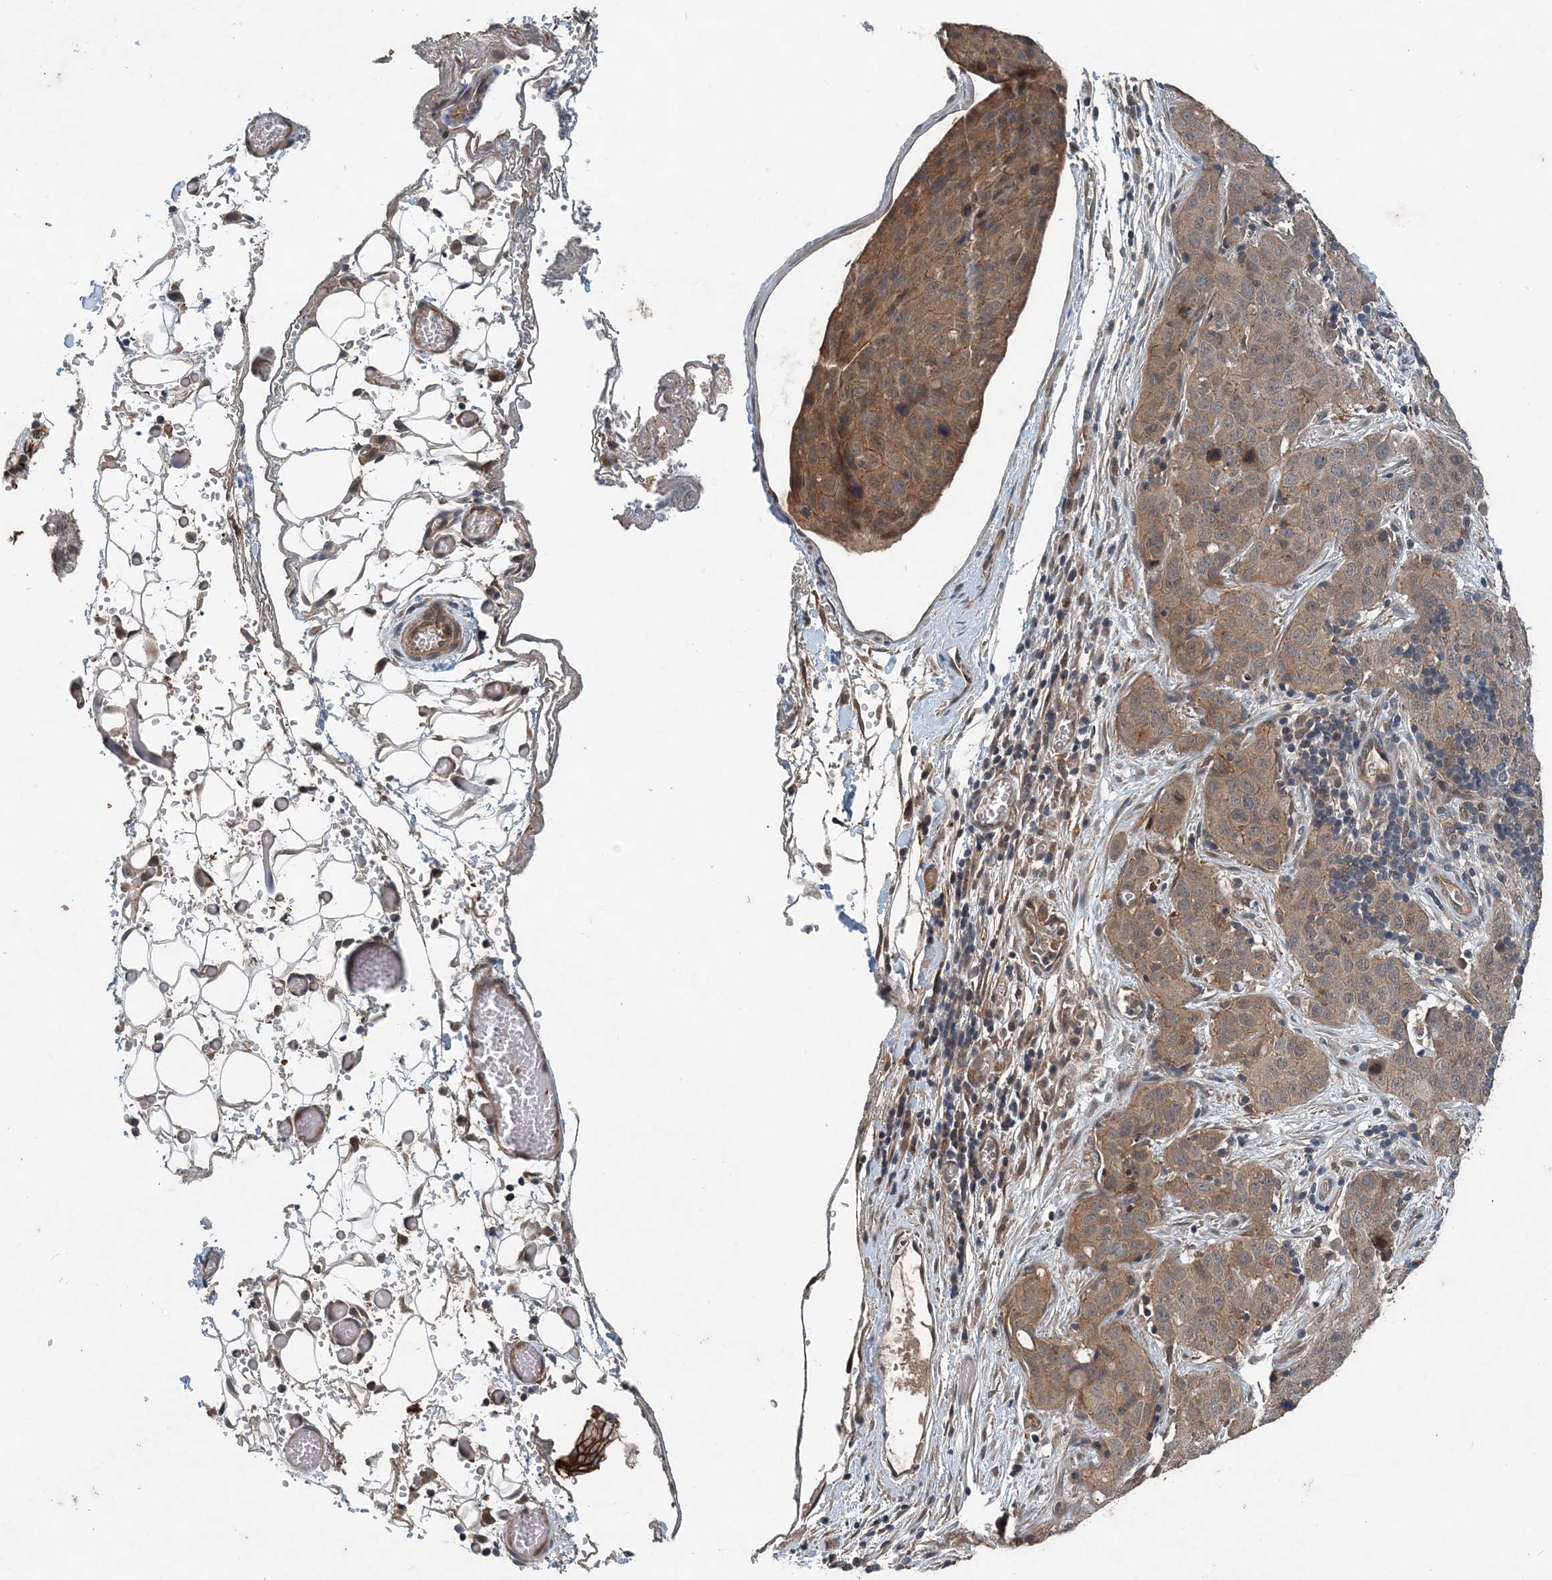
{"staining": {"intensity": "moderate", "quantity": ">75%", "location": "cytoplasmic/membranous"}, "tissue": "stomach cancer", "cell_type": "Tumor cells", "image_type": "cancer", "snomed": [{"axis": "morphology", "description": "Normal tissue, NOS"}, {"axis": "morphology", "description": "Adenocarcinoma, NOS"}, {"axis": "topography", "description": "Lymph node"}, {"axis": "topography", "description": "Stomach"}], "caption": "Immunohistochemical staining of stomach cancer displays moderate cytoplasmic/membranous protein expression in approximately >75% of tumor cells. (DAB = brown stain, brightfield microscopy at high magnification).", "gene": "SMPD3", "patient": {"sex": "male", "age": 48}}